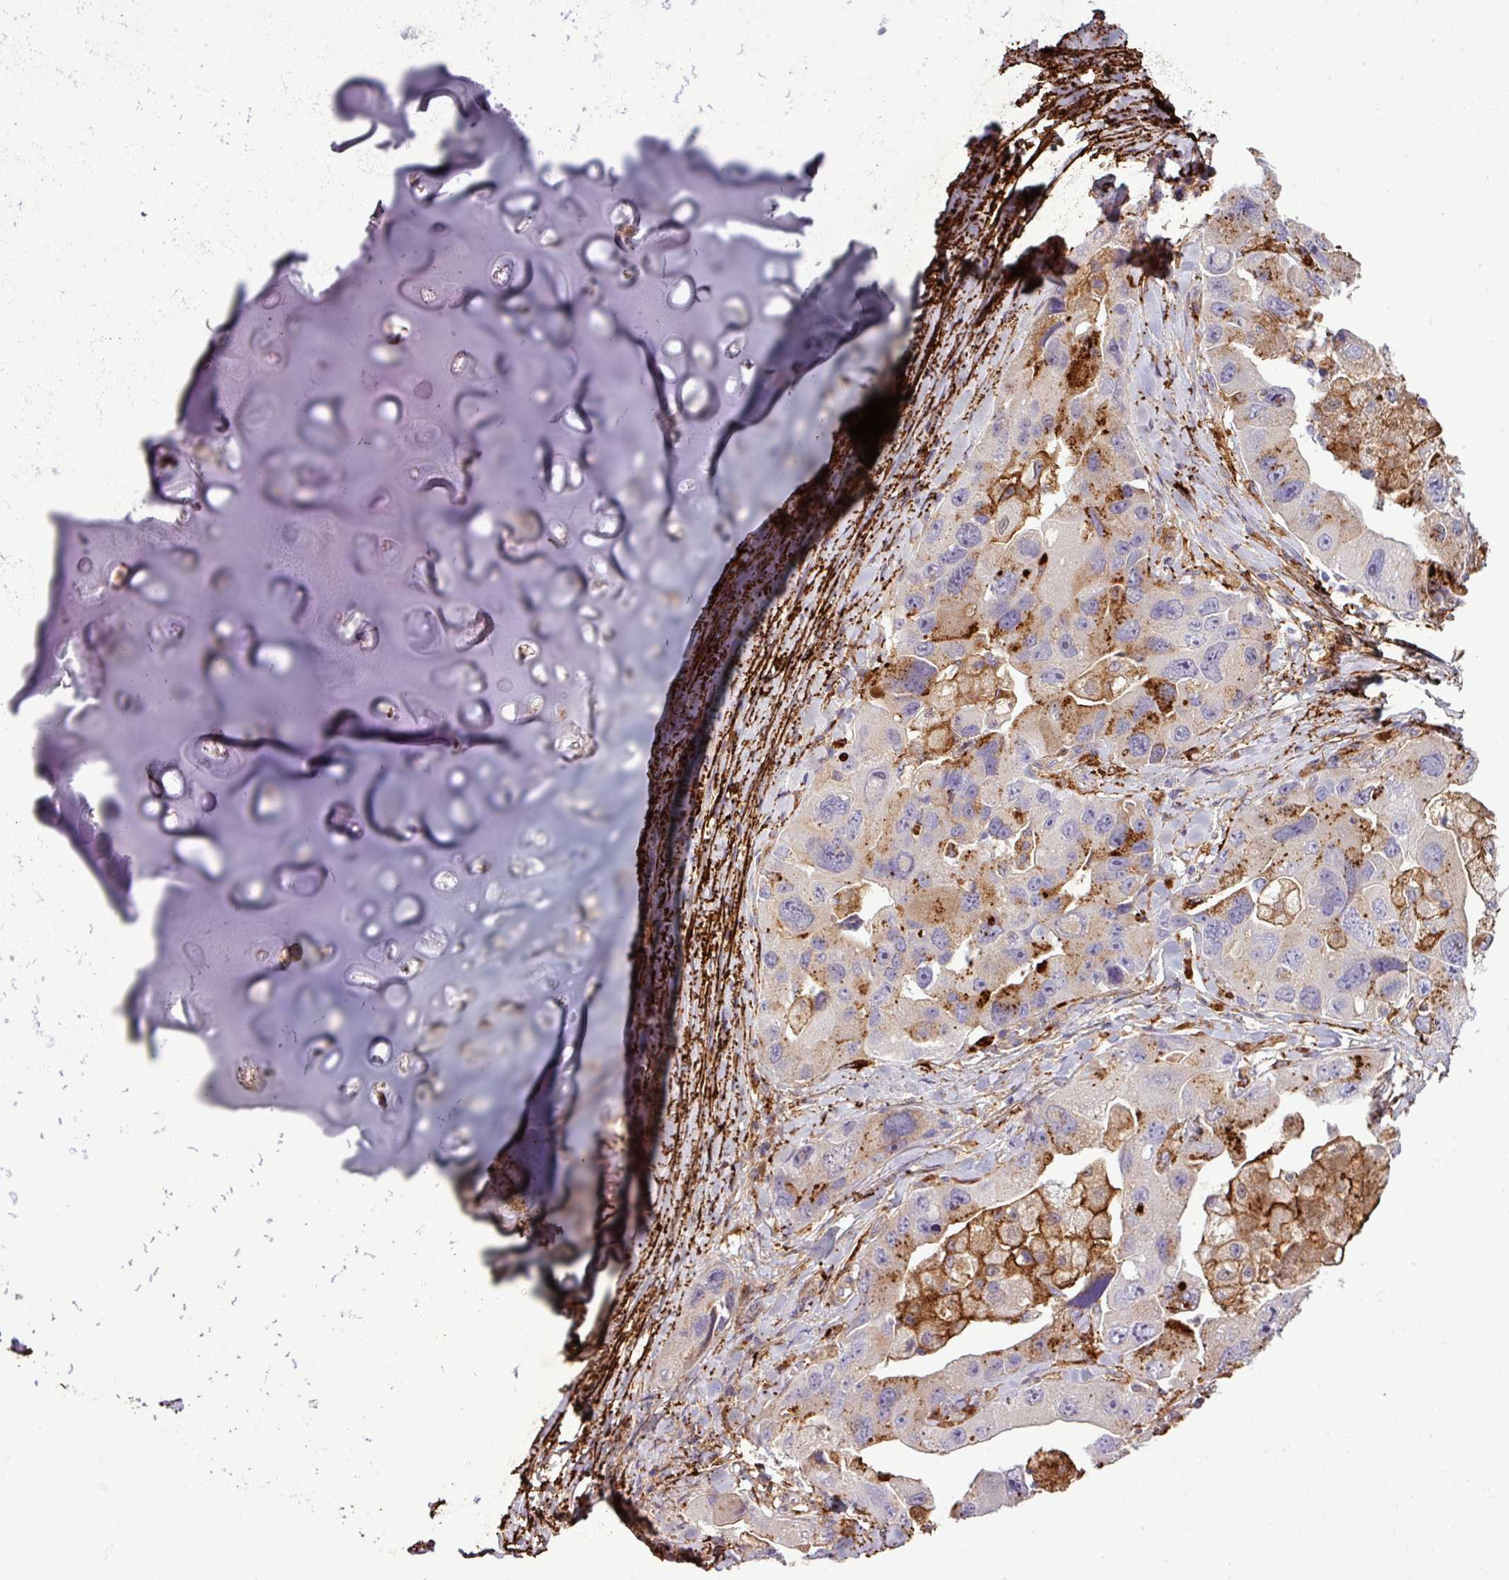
{"staining": {"intensity": "moderate", "quantity": "<25%", "location": "cytoplasmic/membranous"}, "tissue": "lung cancer", "cell_type": "Tumor cells", "image_type": "cancer", "snomed": [{"axis": "morphology", "description": "Adenocarcinoma, NOS"}, {"axis": "topography", "description": "Lung"}], "caption": "Tumor cells display low levels of moderate cytoplasmic/membranous staining in about <25% of cells in human lung cancer (adenocarcinoma). The staining was performed using DAB to visualize the protein expression in brown, while the nuclei were stained in blue with hematoxylin (Magnification: 20x).", "gene": "COL8A1", "patient": {"sex": "female", "age": 54}}